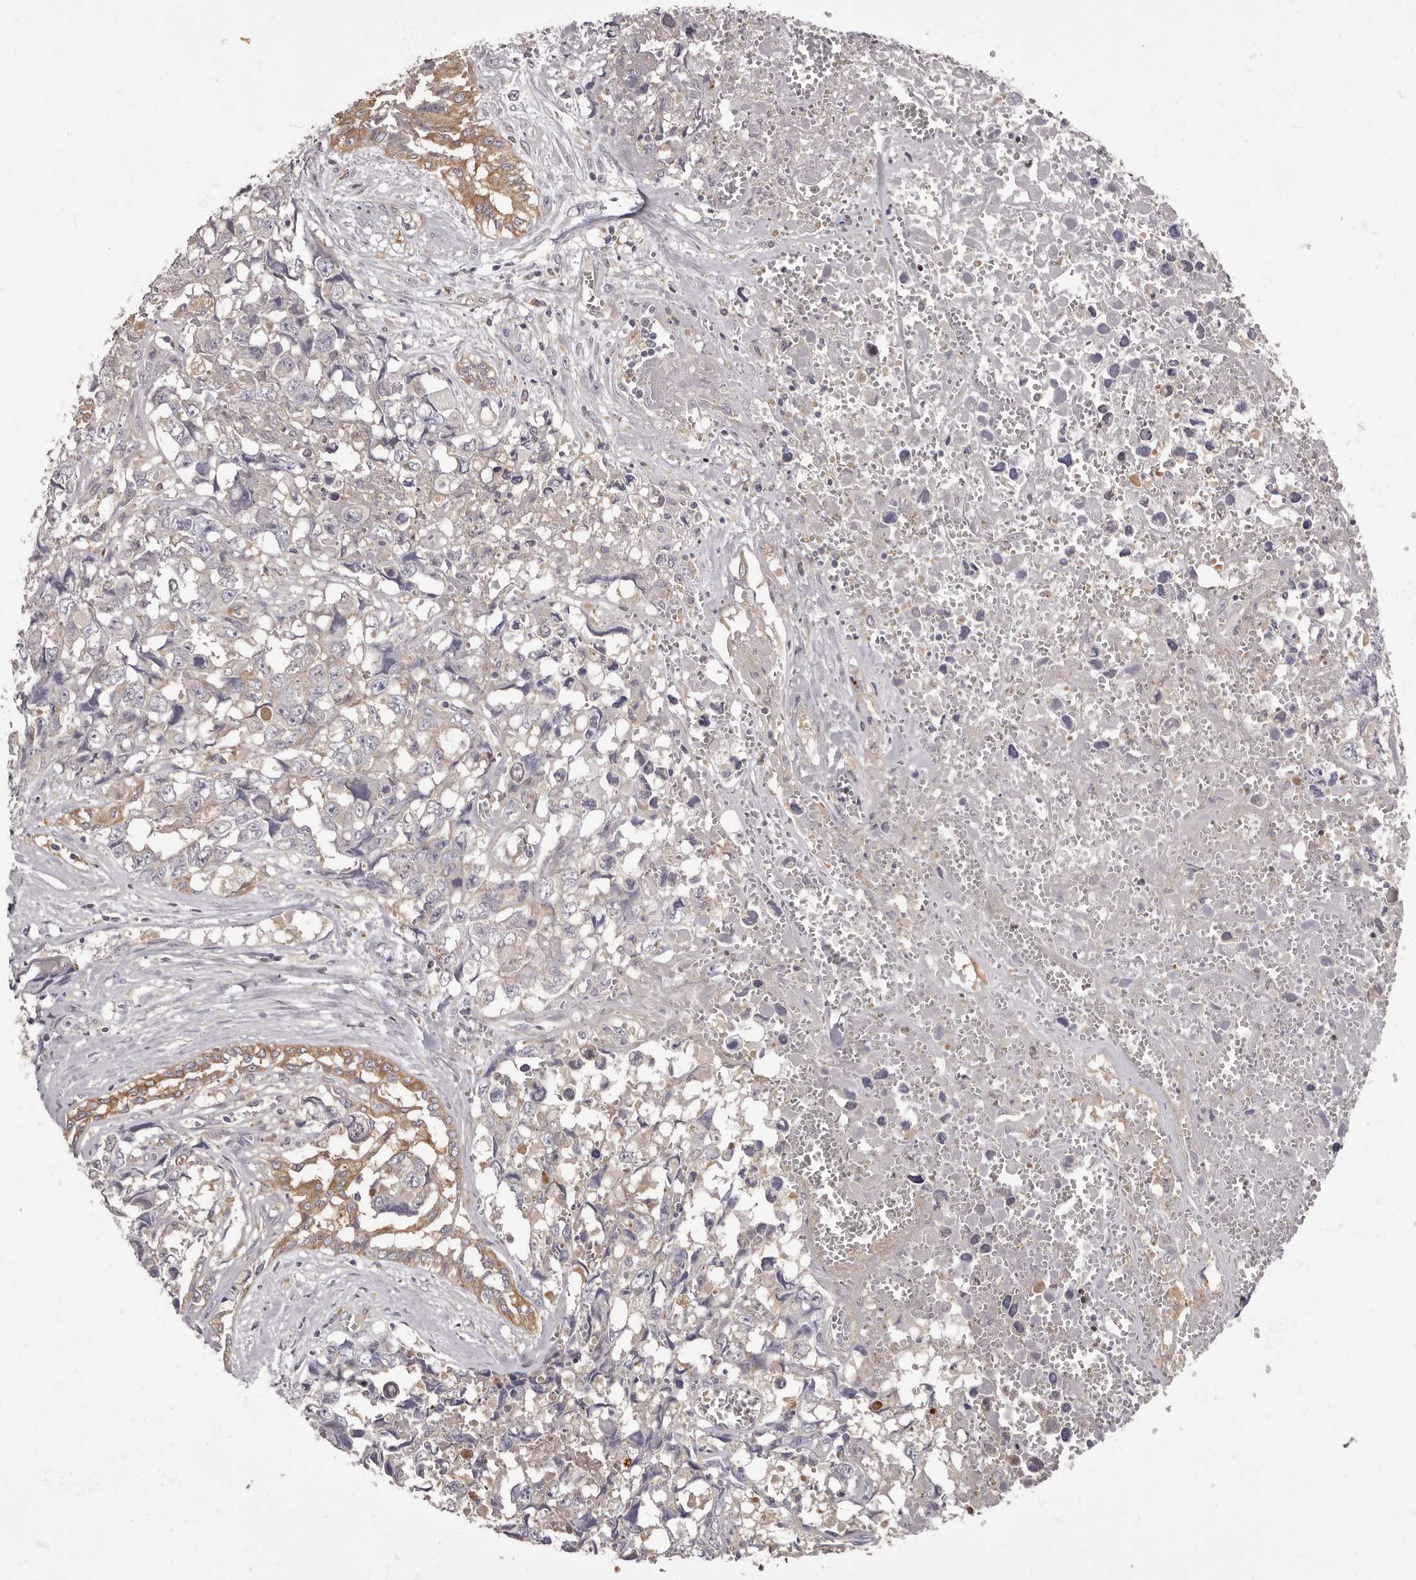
{"staining": {"intensity": "negative", "quantity": "none", "location": "none"}, "tissue": "testis cancer", "cell_type": "Tumor cells", "image_type": "cancer", "snomed": [{"axis": "morphology", "description": "Carcinoma, Embryonal, NOS"}, {"axis": "topography", "description": "Testis"}], "caption": "The photomicrograph demonstrates no significant positivity in tumor cells of testis embryonal carcinoma.", "gene": "APEH", "patient": {"sex": "male", "age": 31}}